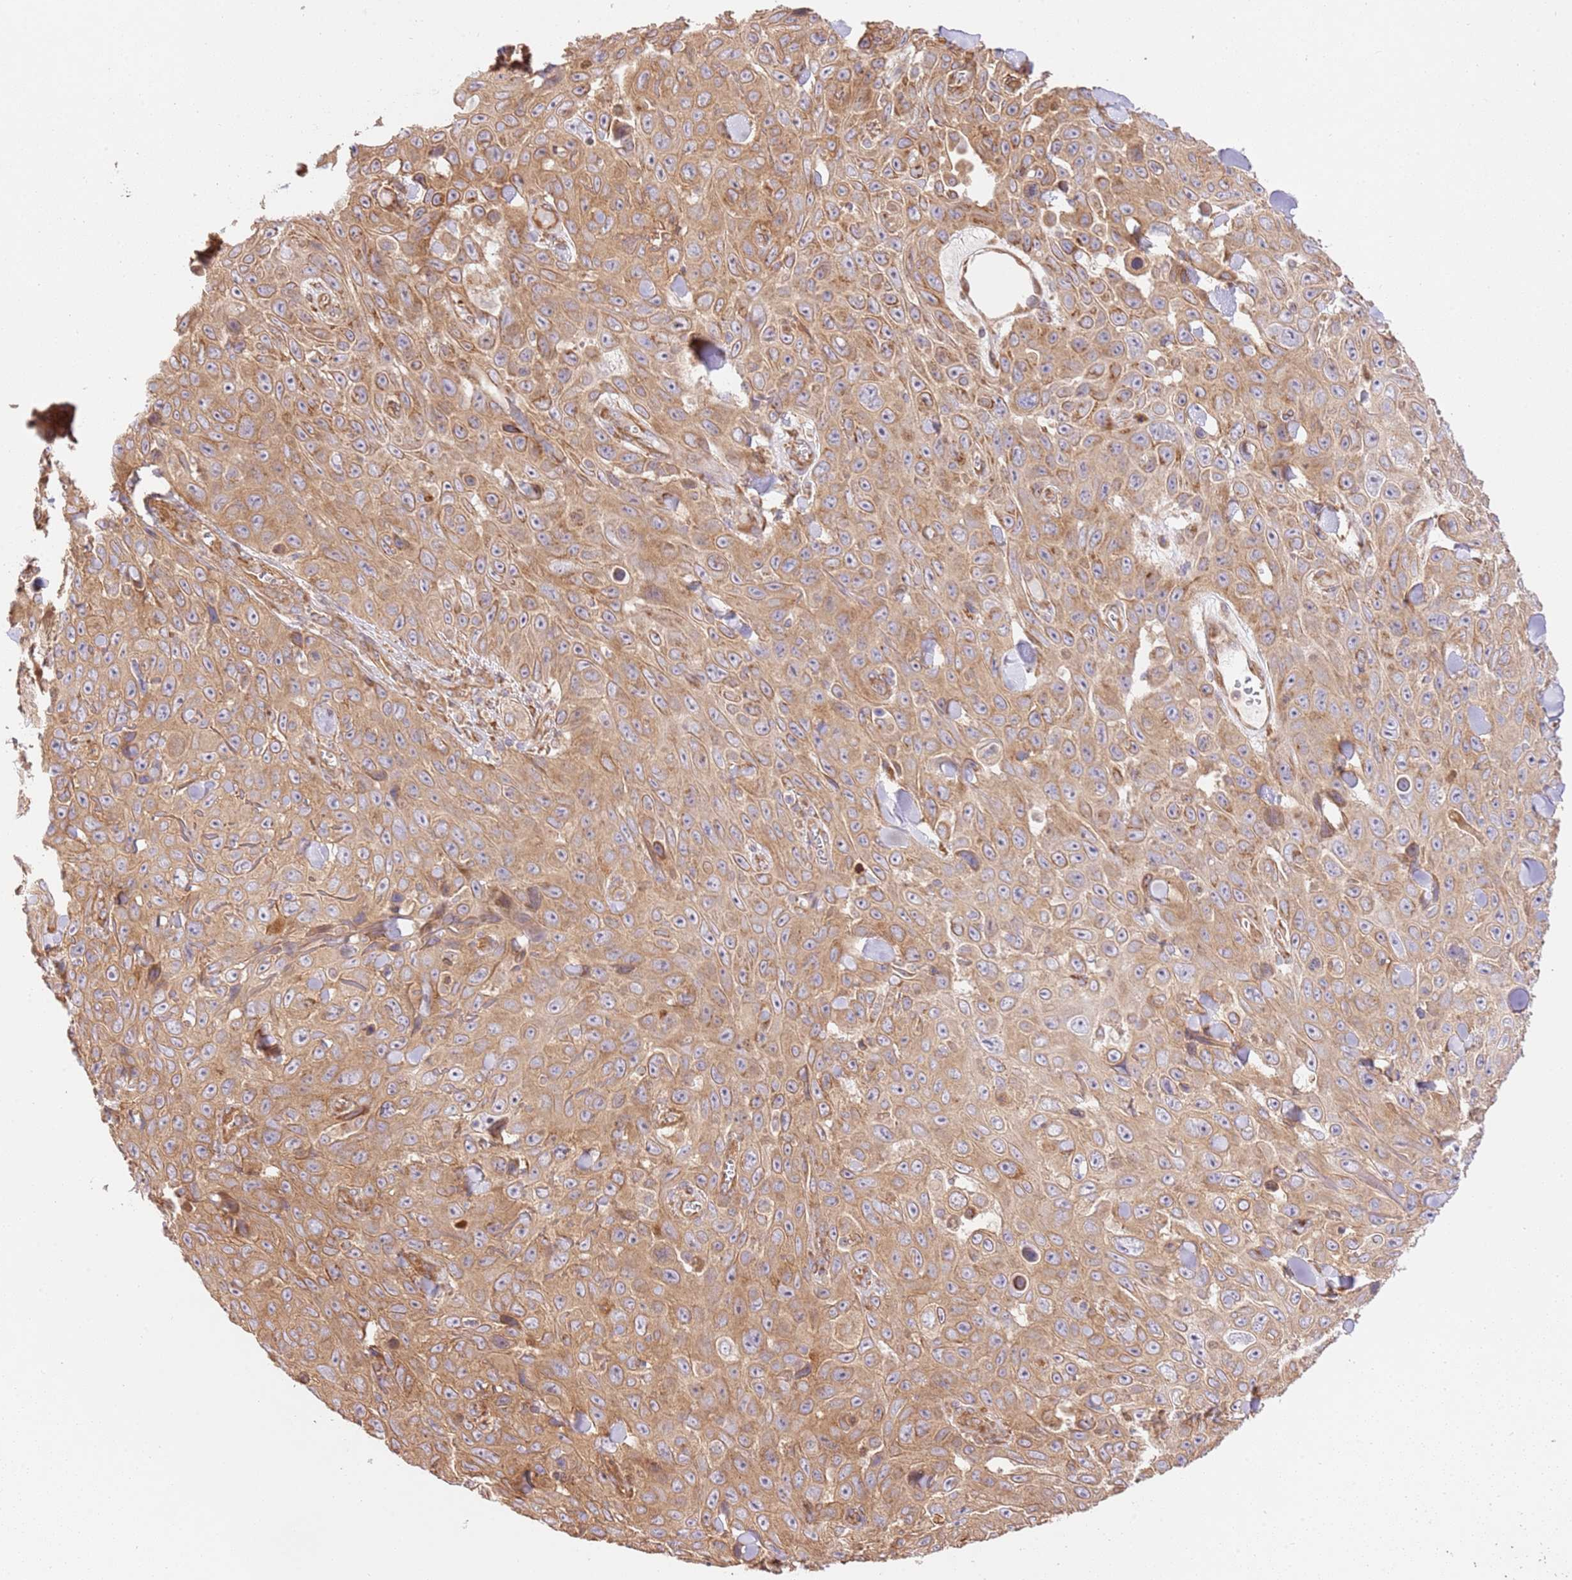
{"staining": {"intensity": "moderate", "quantity": ">75%", "location": "cytoplasmic/membranous"}, "tissue": "skin cancer", "cell_type": "Tumor cells", "image_type": "cancer", "snomed": [{"axis": "morphology", "description": "Squamous cell carcinoma, NOS"}, {"axis": "topography", "description": "Skin"}], "caption": "An immunohistochemistry (IHC) histopathology image of tumor tissue is shown. Protein staining in brown shows moderate cytoplasmic/membranous positivity in squamous cell carcinoma (skin) within tumor cells.", "gene": "ZBTB39", "patient": {"sex": "male", "age": 82}}